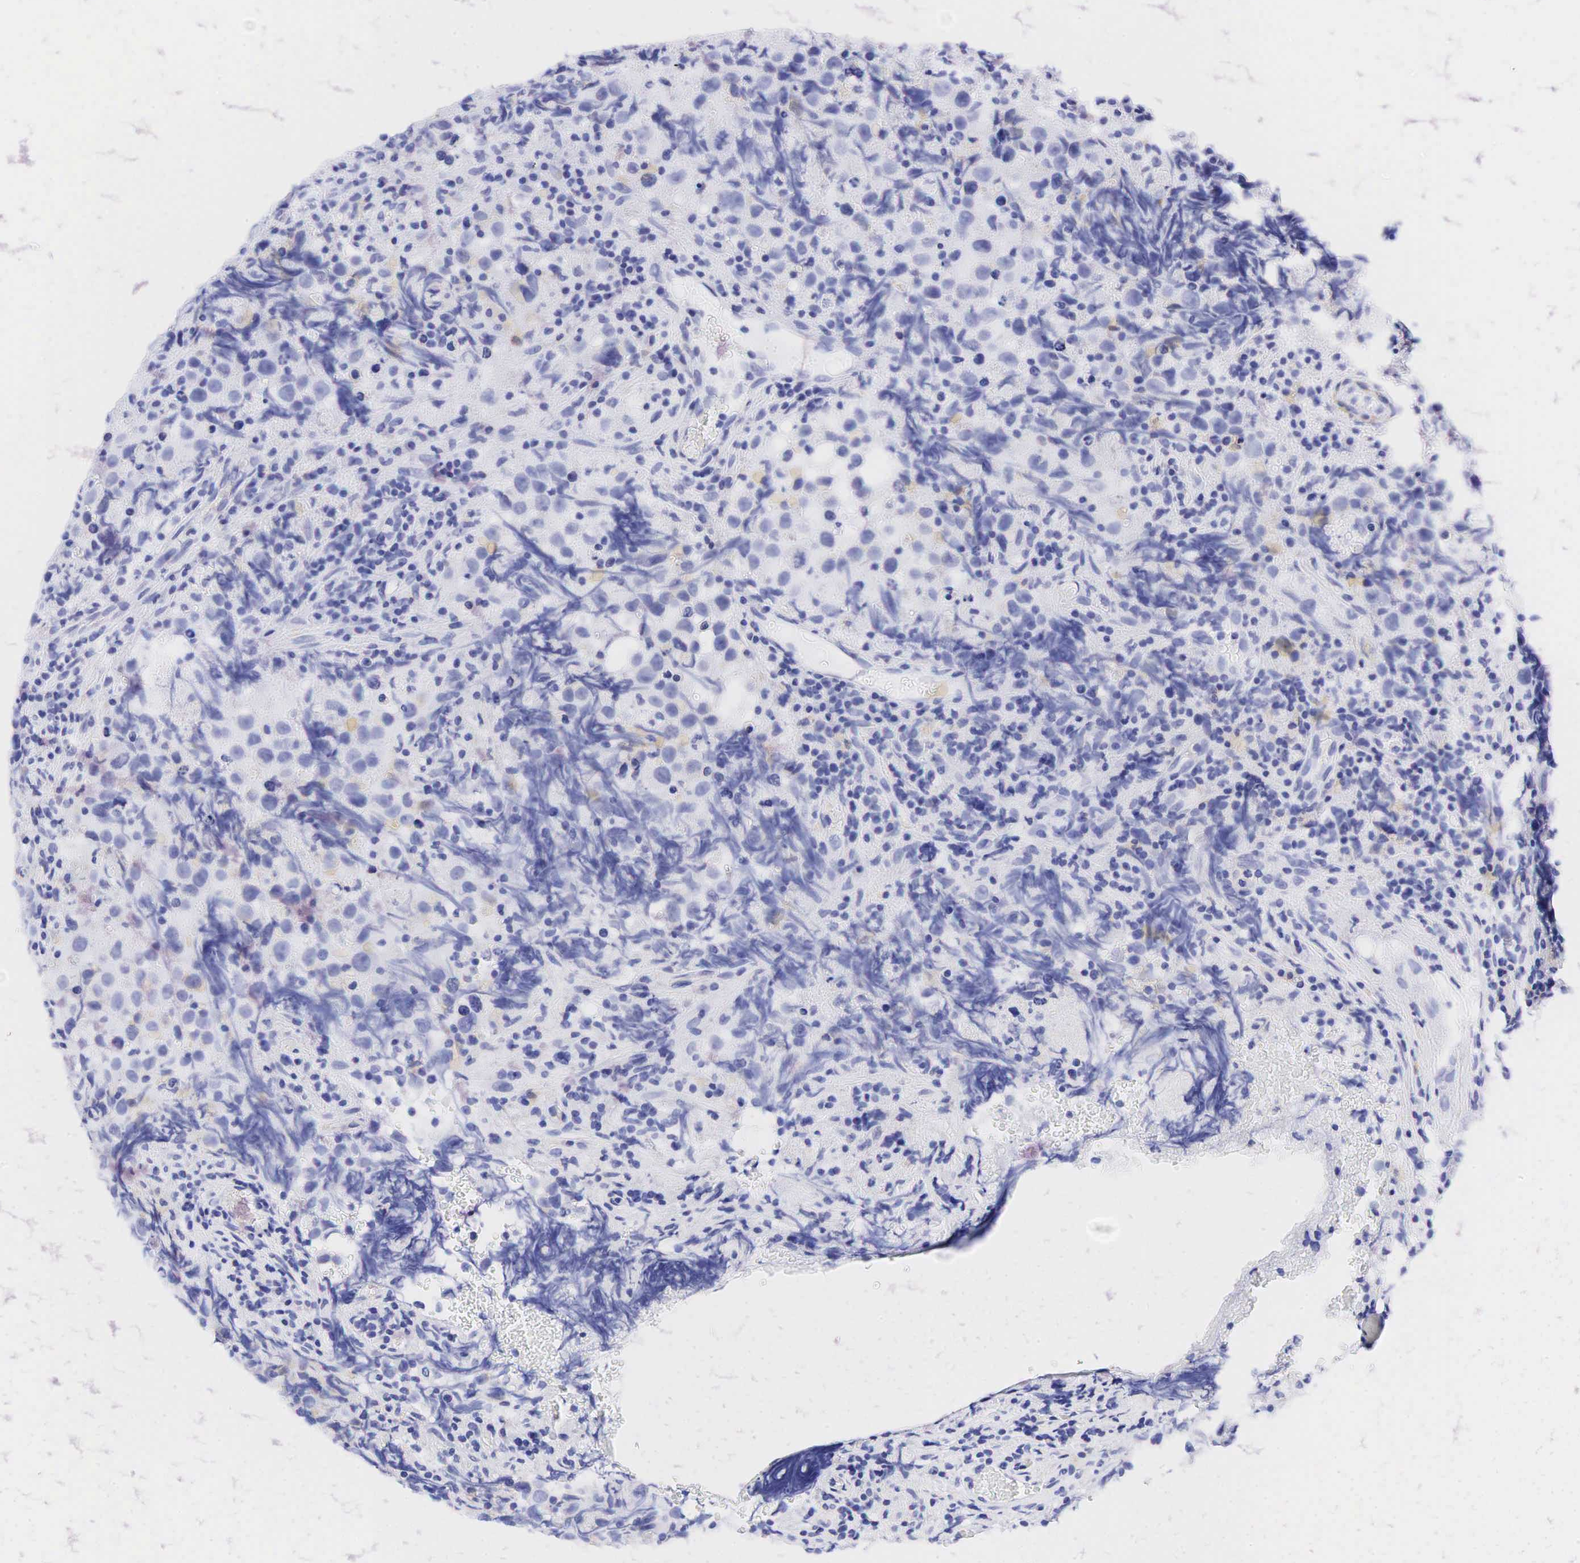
{"staining": {"intensity": "negative", "quantity": "none", "location": "none"}, "tissue": "testis cancer", "cell_type": "Tumor cells", "image_type": "cancer", "snomed": [{"axis": "morphology", "description": "Seminoma, NOS"}, {"axis": "topography", "description": "Testis"}], "caption": "The image displays no significant expression in tumor cells of testis cancer. The staining was performed using DAB to visualize the protein expression in brown, while the nuclei were stained in blue with hematoxylin (Magnification: 20x).", "gene": "CALD1", "patient": {"sex": "male", "age": 32}}